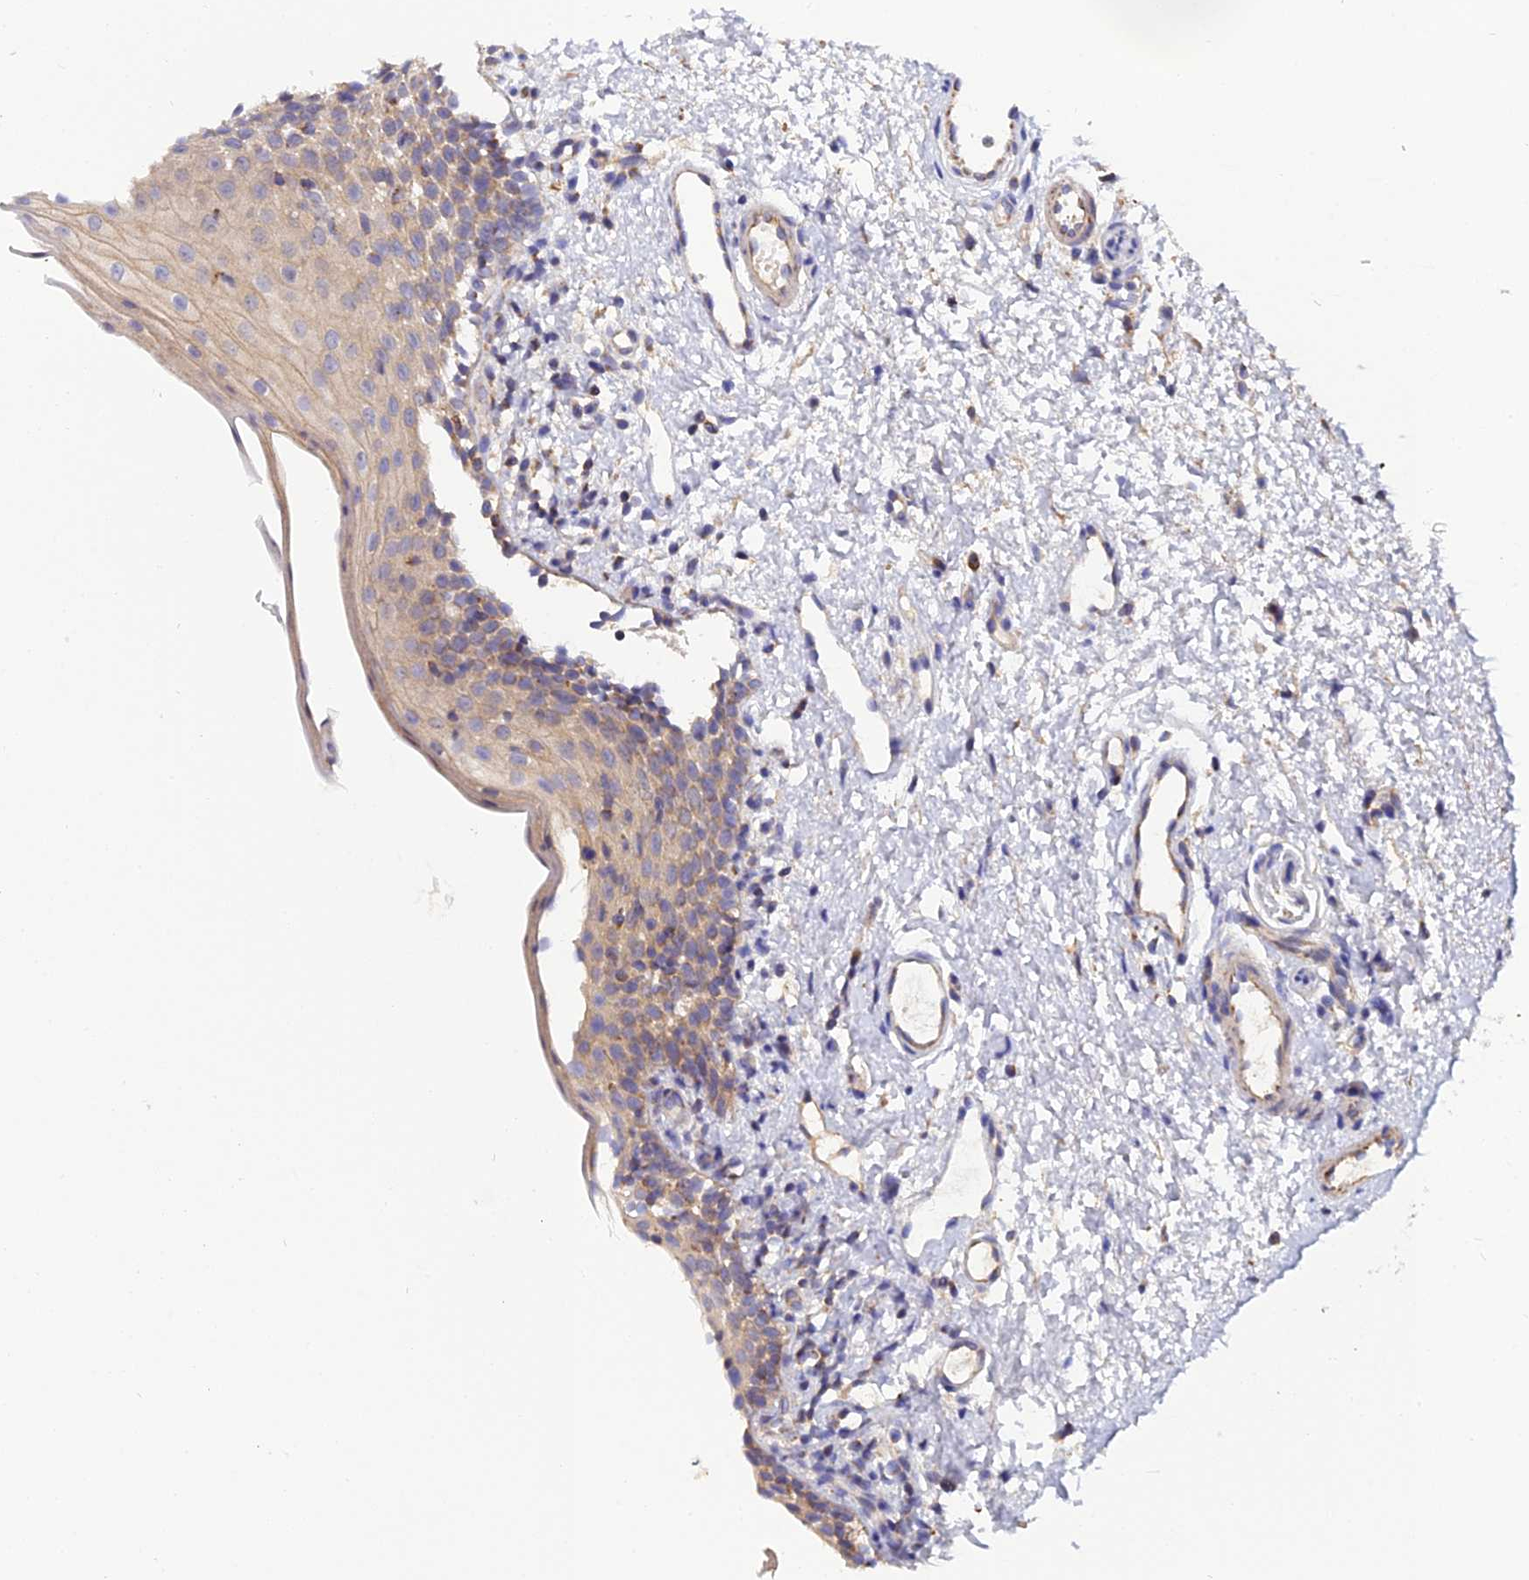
{"staining": {"intensity": "weak", "quantity": "25%-75%", "location": "cytoplasmic/membranous"}, "tissue": "oral mucosa", "cell_type": "Squamous epithelial cells", "image_type": "normal", "snomed": [{"axis": "morphology", "description": "Normal tissue, NOS"}, {"axis": "topography", "description": "Oral tissue"}], "caption": "Protein staining of benign oral mucosa displays weak cytoplasmic/membranous staining in approximately 25%-75% of squamous epithelial cells.", "gene": "NIPSNAP3A", "patient": {"sex": "female", "age": 13}}